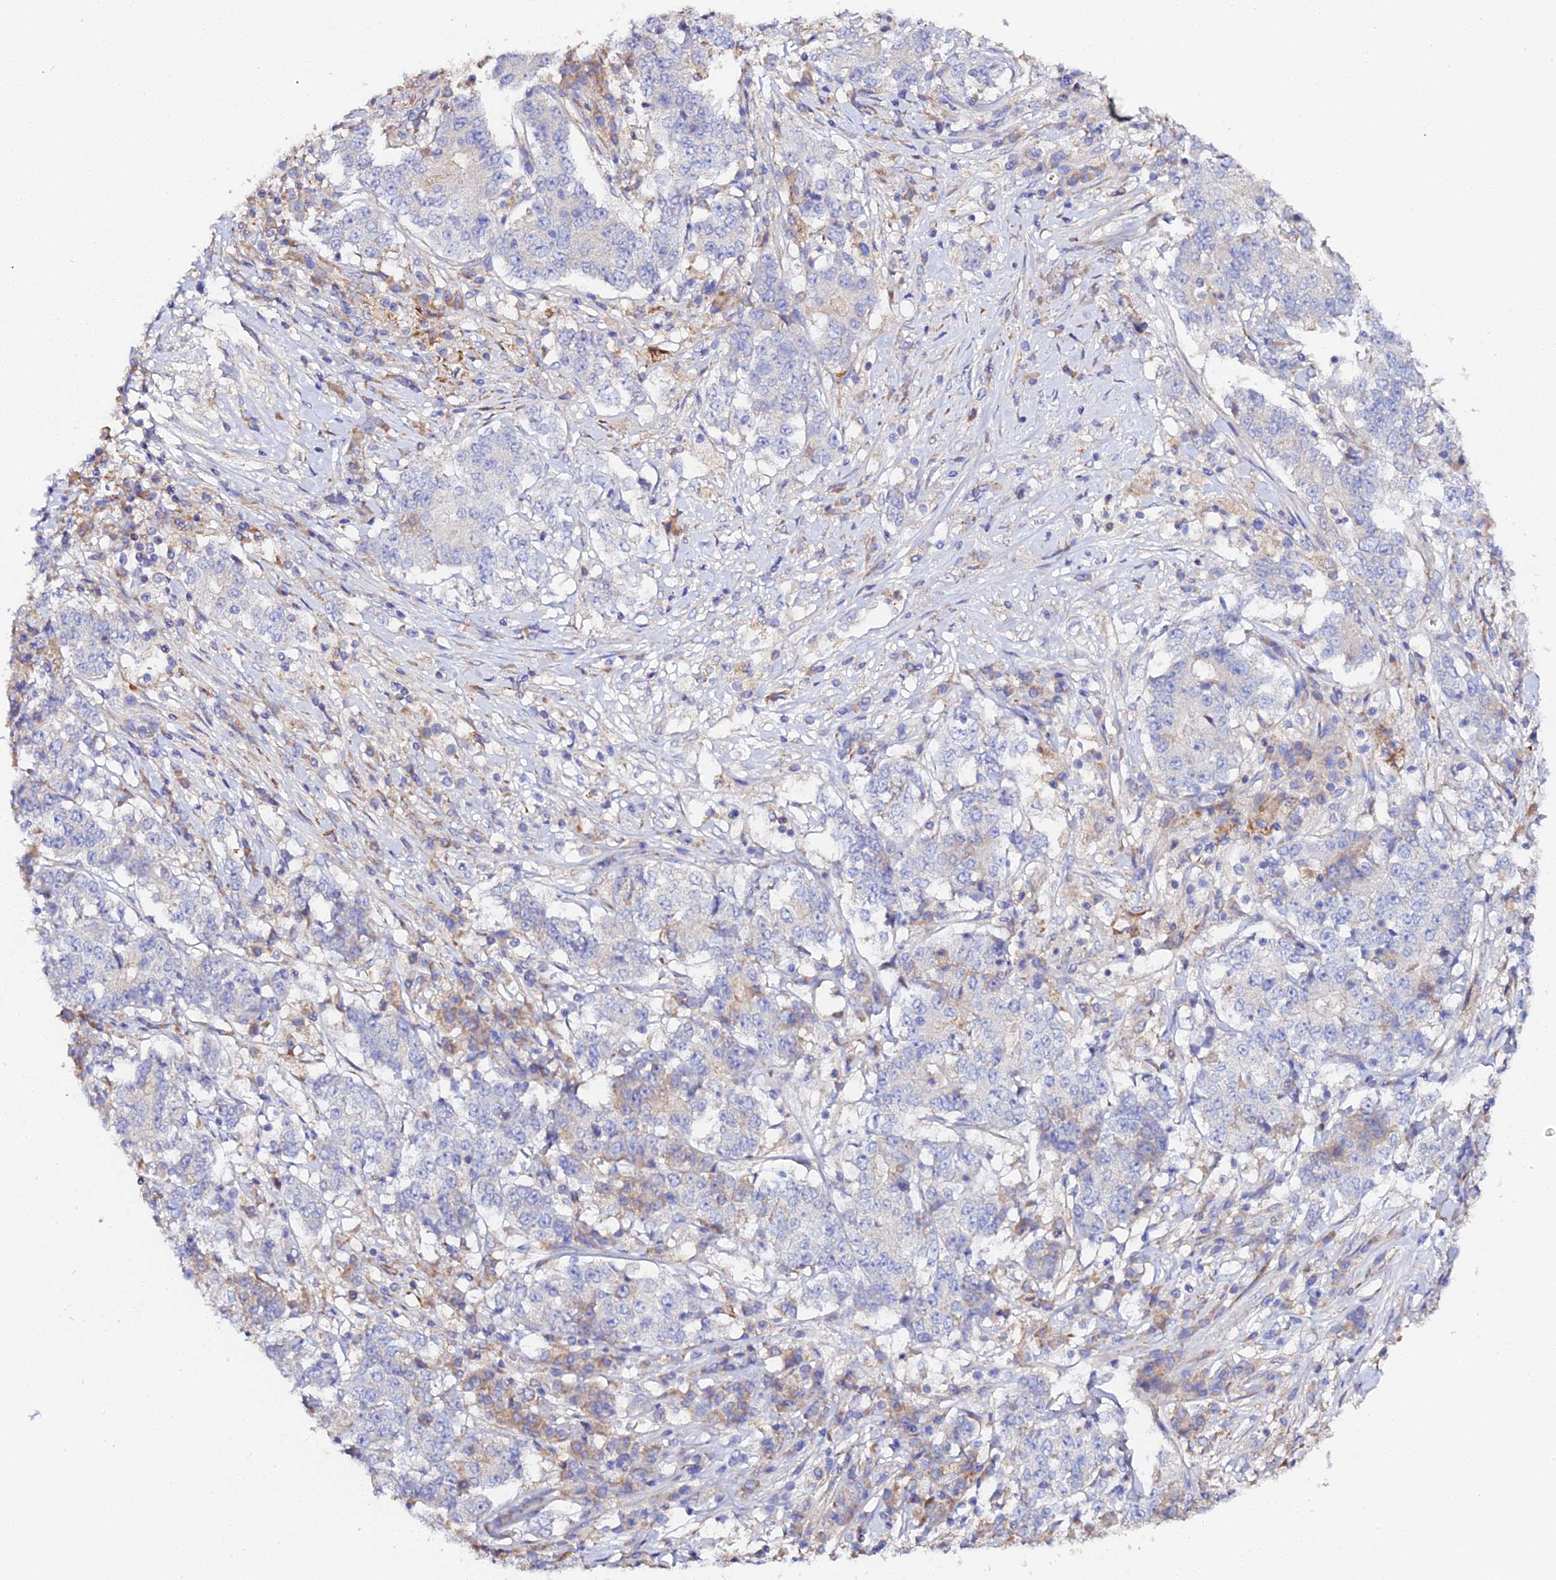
{"staining": {"intensity": "negative", "quantity": "none", "location": "none"}, "tissue": "stomach cancer", "cell_type": "Tumor cells", "image_type": "cancer", "snomed": [{"axis": "morphology", "description": "Adenocarcinoma, NOS"}, {"axis": "topography", "description": "Stomach"}], "caption": "An immunohistochemistry histopathology image of adenocarcinoma (stomach) is shown. There is no staining in tumor cells of adenocarcinoma (stomach).", "gene": "SCX", "patient": {"sex": "male", "age": 59}}